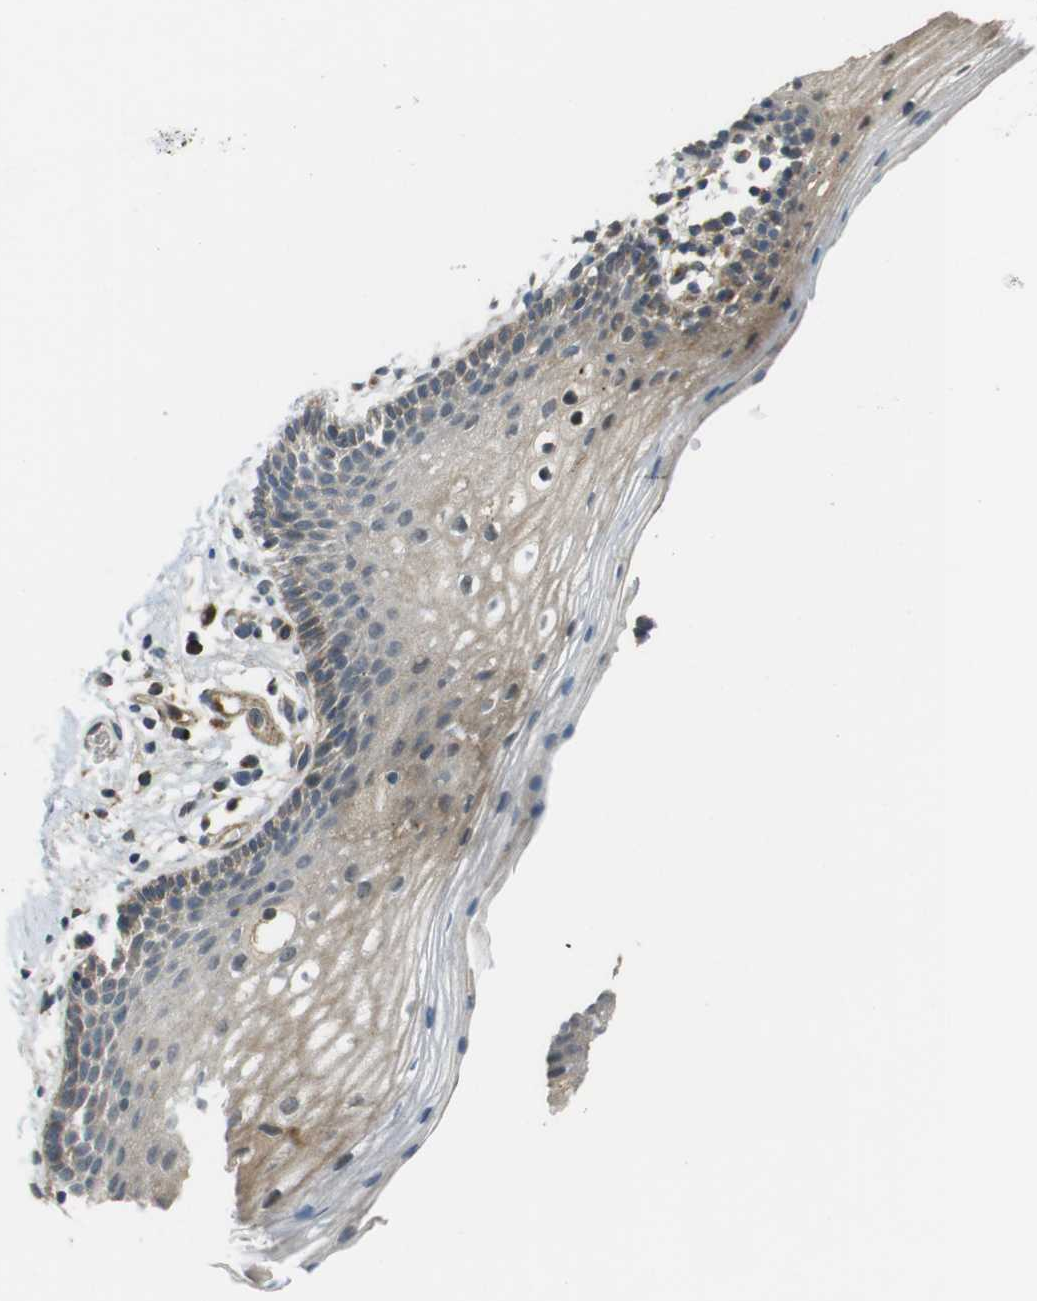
{"staining": {"intensity": "weak", "quantity": "25%-75%", "location": "cytoplasmic/membranous"}, "tissue": "vagina", "cell_type": "Squamous epithelial cells", "image_type": "normal", "snomed": [{"axis": "morphology", "description": "Normal tissue, NOS"}, {"axis": "topography", "description": "Vagina"}], "caption": "This is a photomicrograph of IHC staining of benign vagina, which shows weak staining in the cytoplasmic/membranous of squamous epithelial cells.", "gene": "IFFO2", "patient": {"sex": "female", "age": 55}}